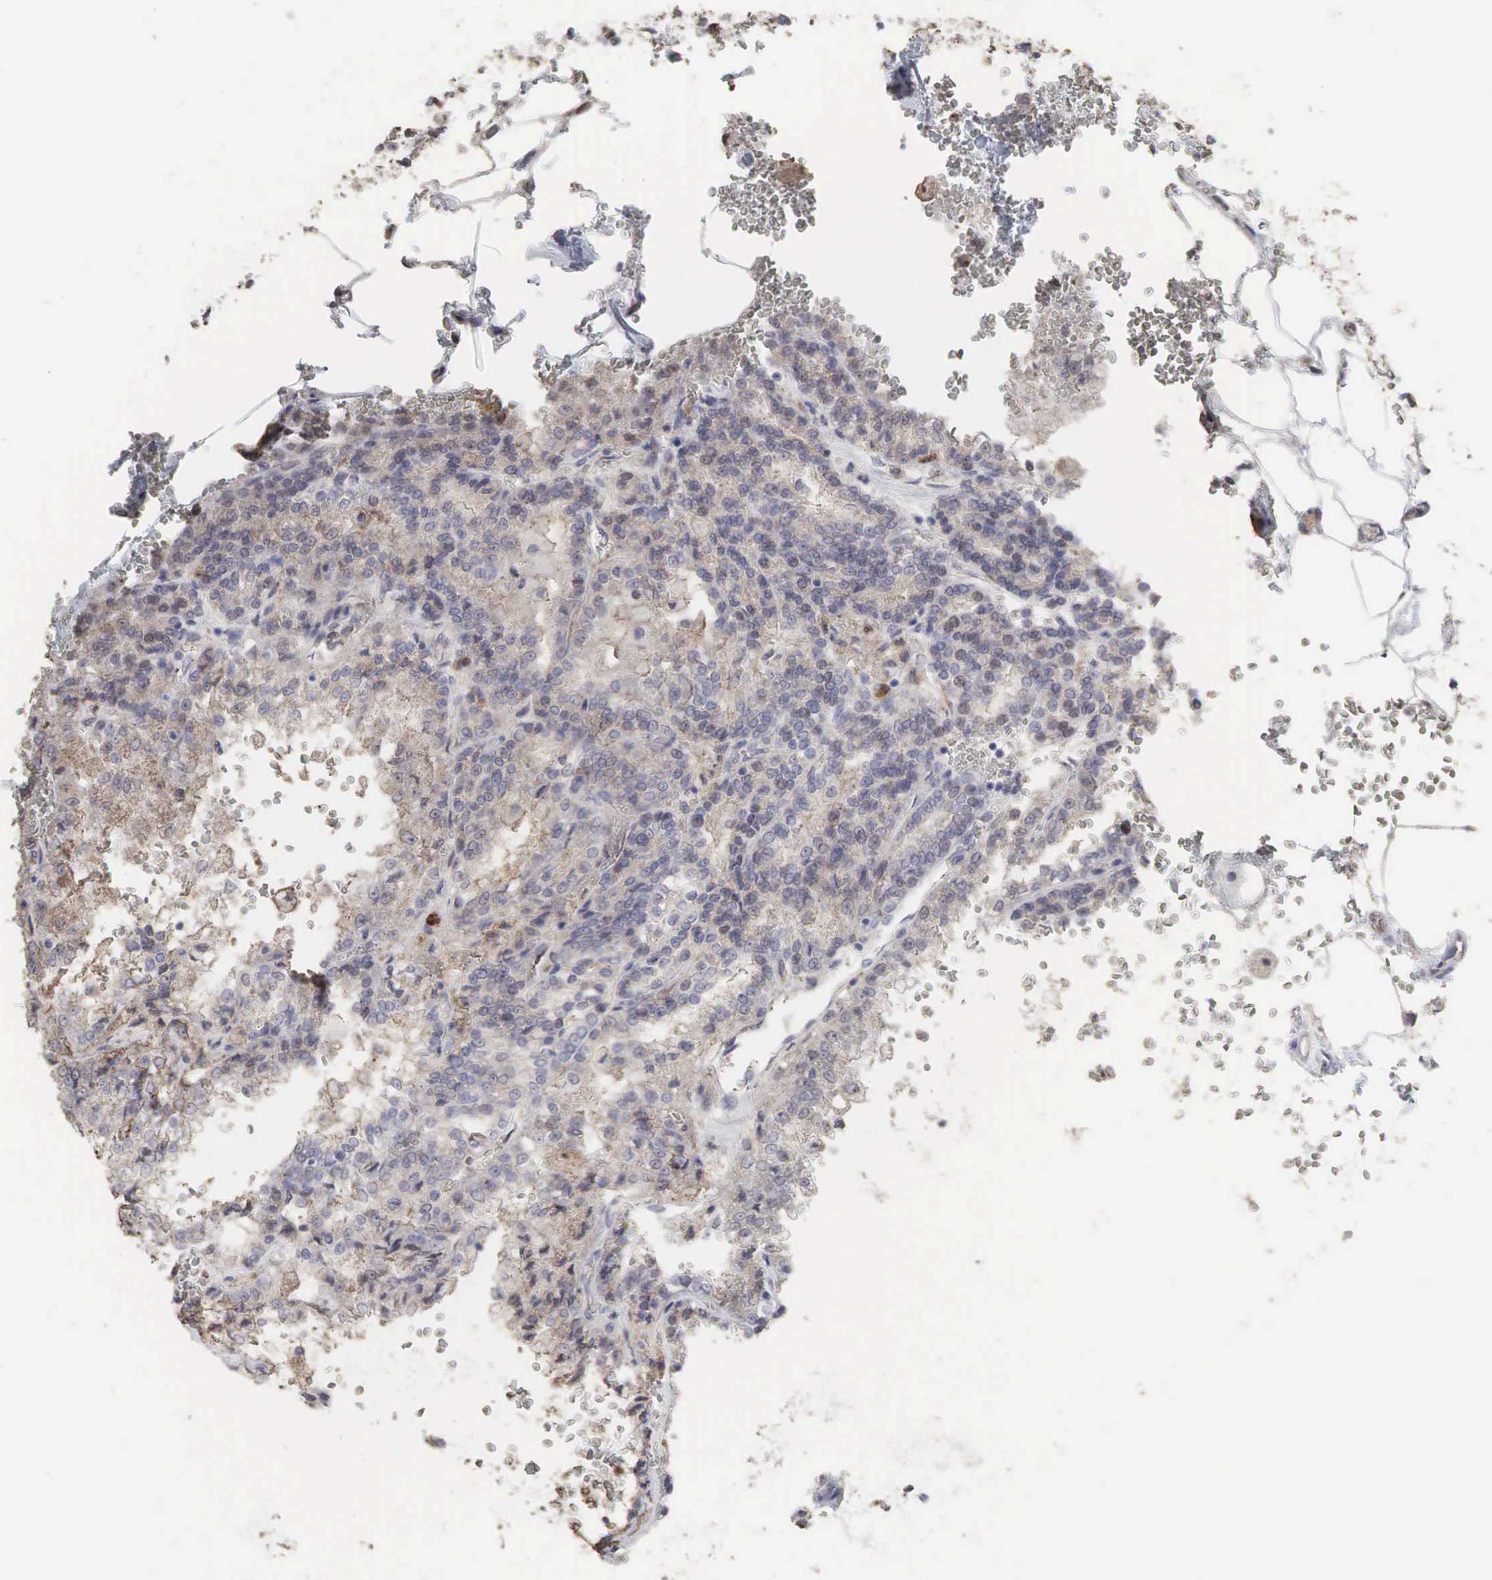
{"staining": {"intensity": "weak", "quantity": ">75%", "location": "cytoplasmic/membranous"}, "tissue": "renal cancer", "cell_type": "Tumor cells", "image_type": "cancer", "snomed": [{"axis": "morphology", "description": "Adenocarcinoma, NOS"}, {"axis": "topography", "description": "Kidney"}], "caption": "Tumor cells reveal weak cytoplasmic/membranous staining in about >75% of cells in renal cancer. Ihc stains the protein of interest in brown and the nuclei are stained blue.", "gene": "DKC1", "patient": {"sex": "female", "age": 56}}